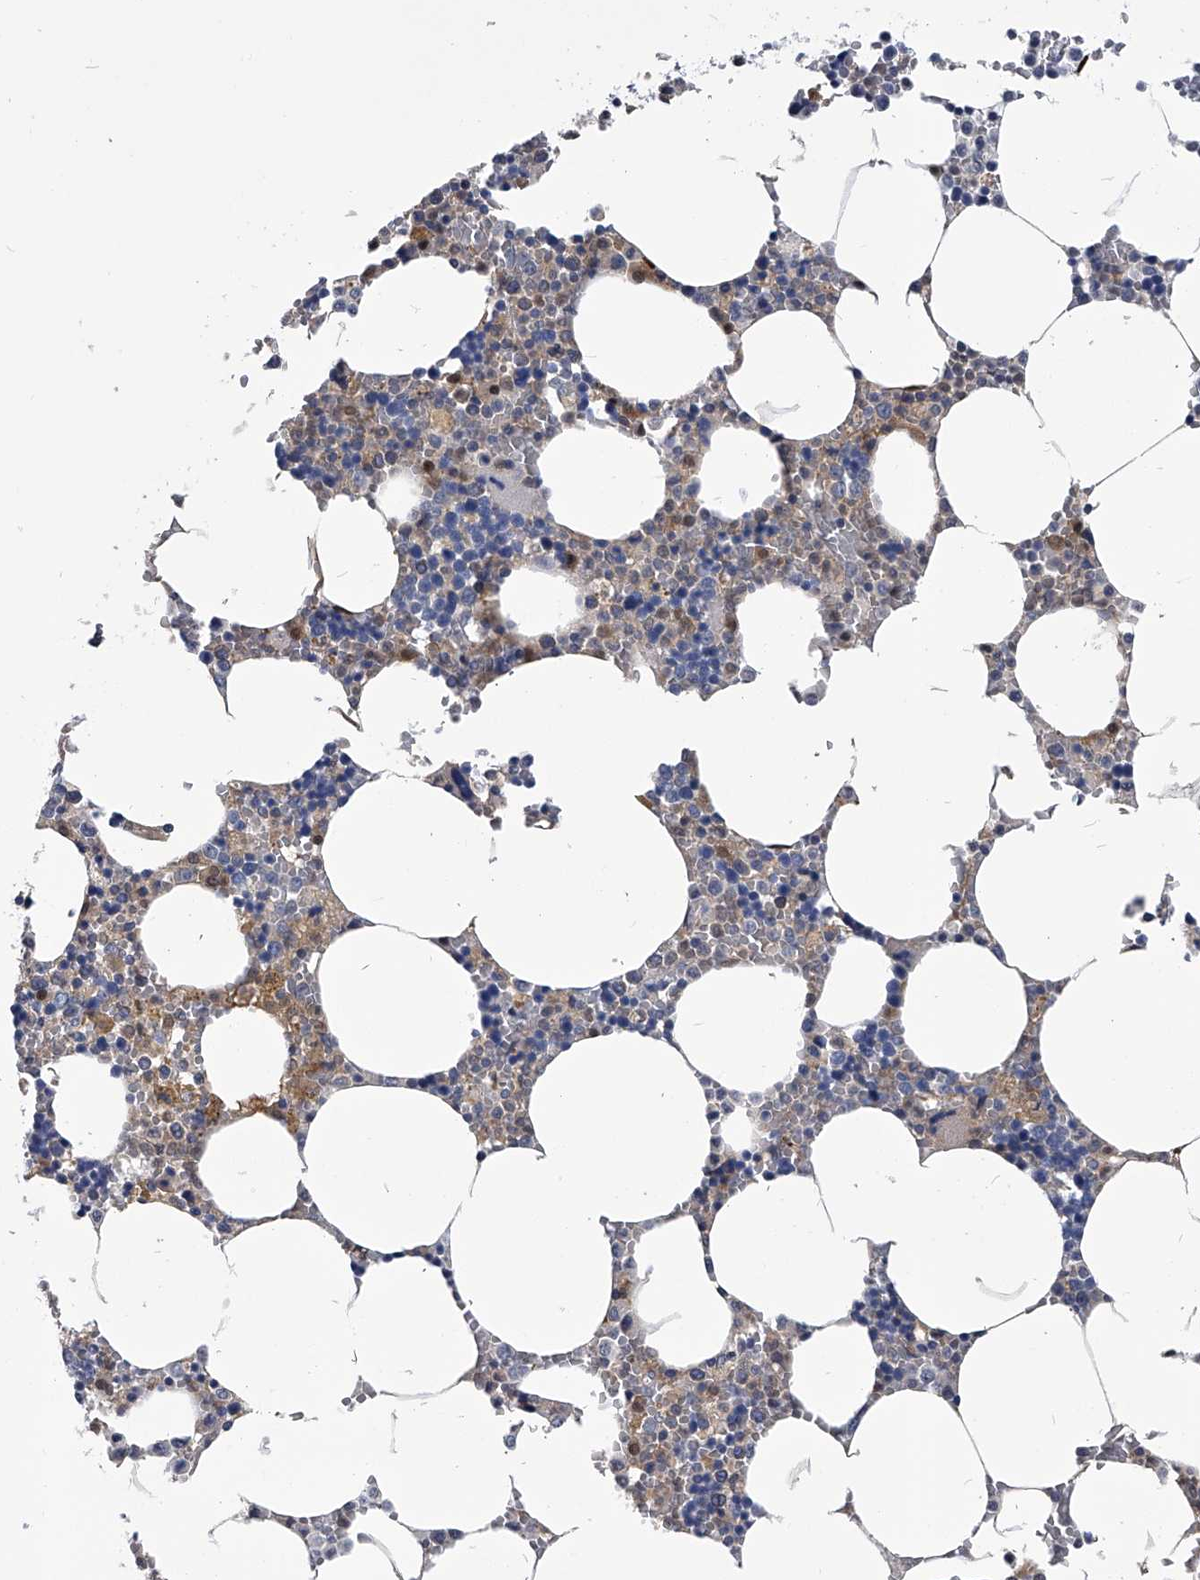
{"staining": {"intensity": "negative", "quantity": "none", "location": "none"}, "tissue": "bone marrow", "cell_type": "Hematopoietic cells", "image_type": "normal", "snomed": [{"axis": "morphology", "description": "Normal tissue, NOS"}, {"axis": "topography", "description": "Bone marrow"}], "caption": "Immunohistochemical staining of unremarkable bone marrow shows no significant staining in hematopoietic cells.", "gene": "PDXK", "patient": {"sex": "male", "age": 70}}